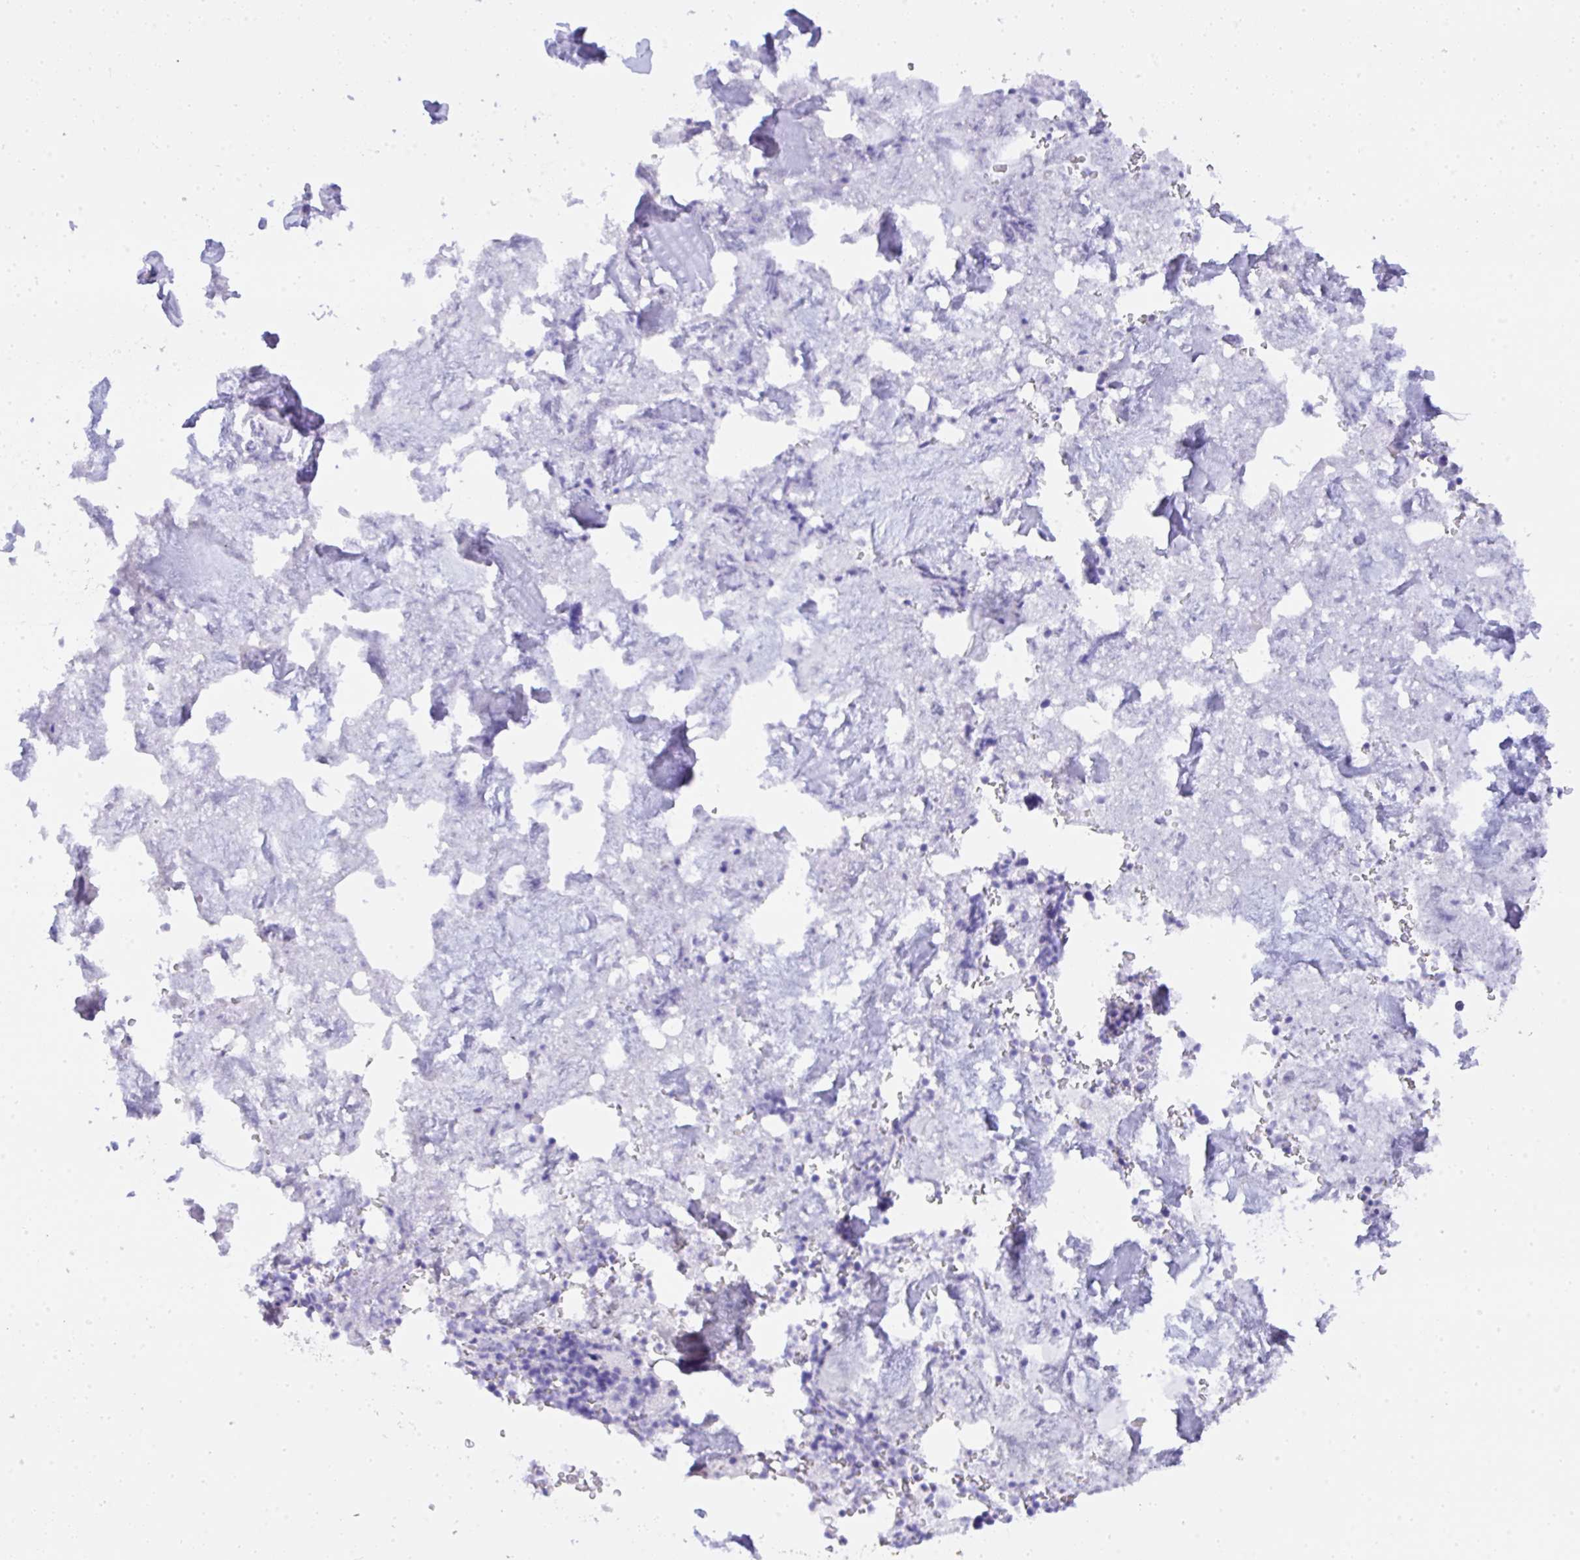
{"staining": {"intensity": "negative", "quantity": "none", "location": "none"}, "tissue": "bone marrow", "cell_type": "Hematopoietic cells", "image_type": "normal", "snomed": [{"axis": "morphology", "description": "Normal tissue, NOS"}, {"axis": "topography", "description": "Bone marrow"}], "caption": "An IHC image of normal bone marrow is shown. There is no staining in hematopoietic cells of bone marrow.", "gene": "SEL1L2", "patient": {"sex": "female", "age": 42}}